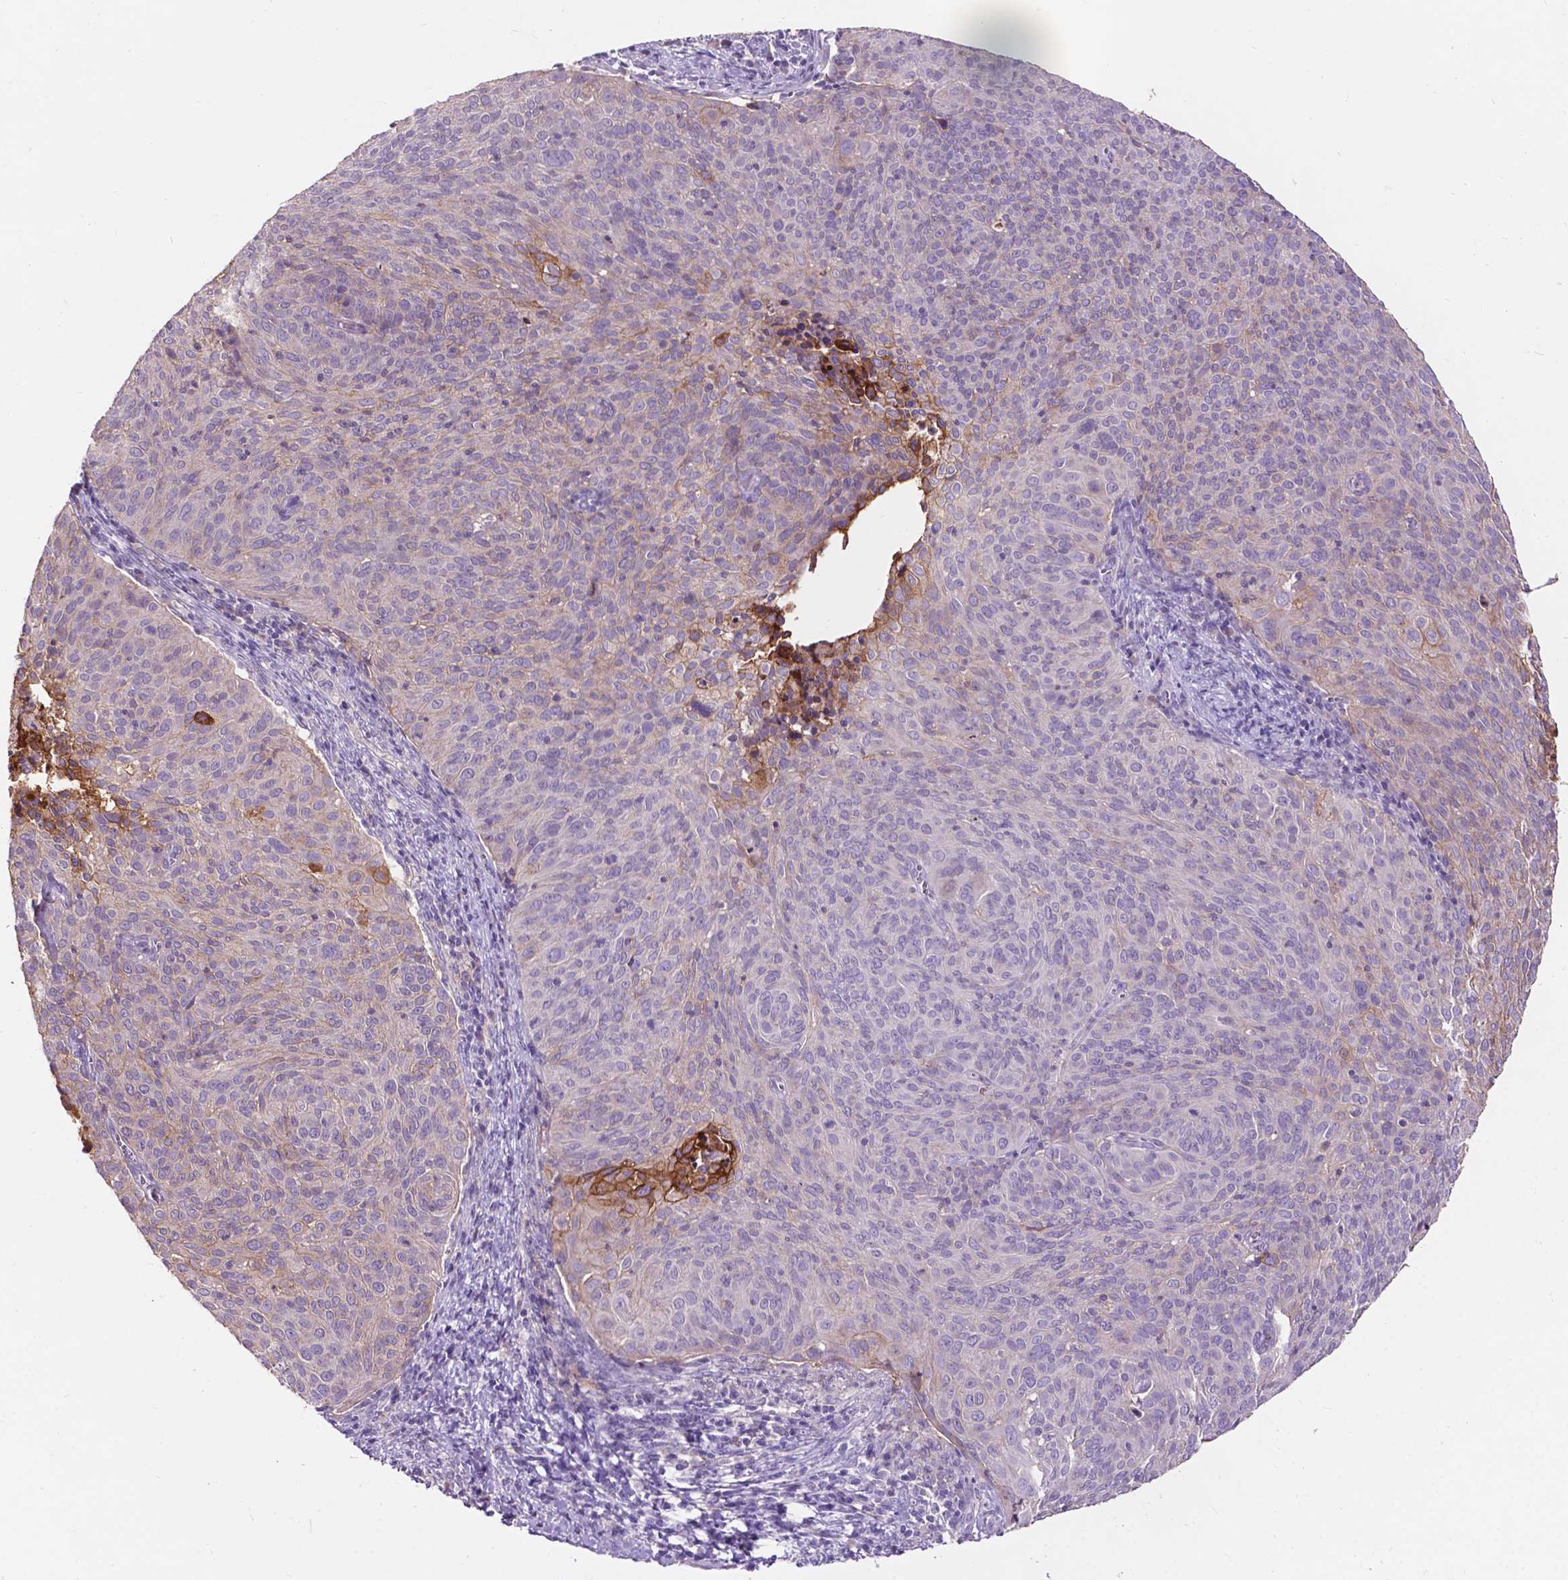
{"staining": {"intensity": "moderate", "quantity": "<25%", "location": "cytoplasmic/membranous"}, "tissue": "cervical cancer", "cell_type": "Tumor cells", "image_type": "cancer", "snomed": [{"axis": "morphology", "description": "Squamous cell carcinoma, NOS"}, {"axis": "topography", "description": "Cervix"}], "caption": "Cervical squamous cell carcinoma was stained to show a protein in brown. There is low levels of moderate cytoplasmic/membranous staining in approximately <25% of tumor cells. (DAB IHC with brightfield microscopy, high magnification).", "gene": "PLSCR1", "patient": {"sex": "female", "age": 39}}